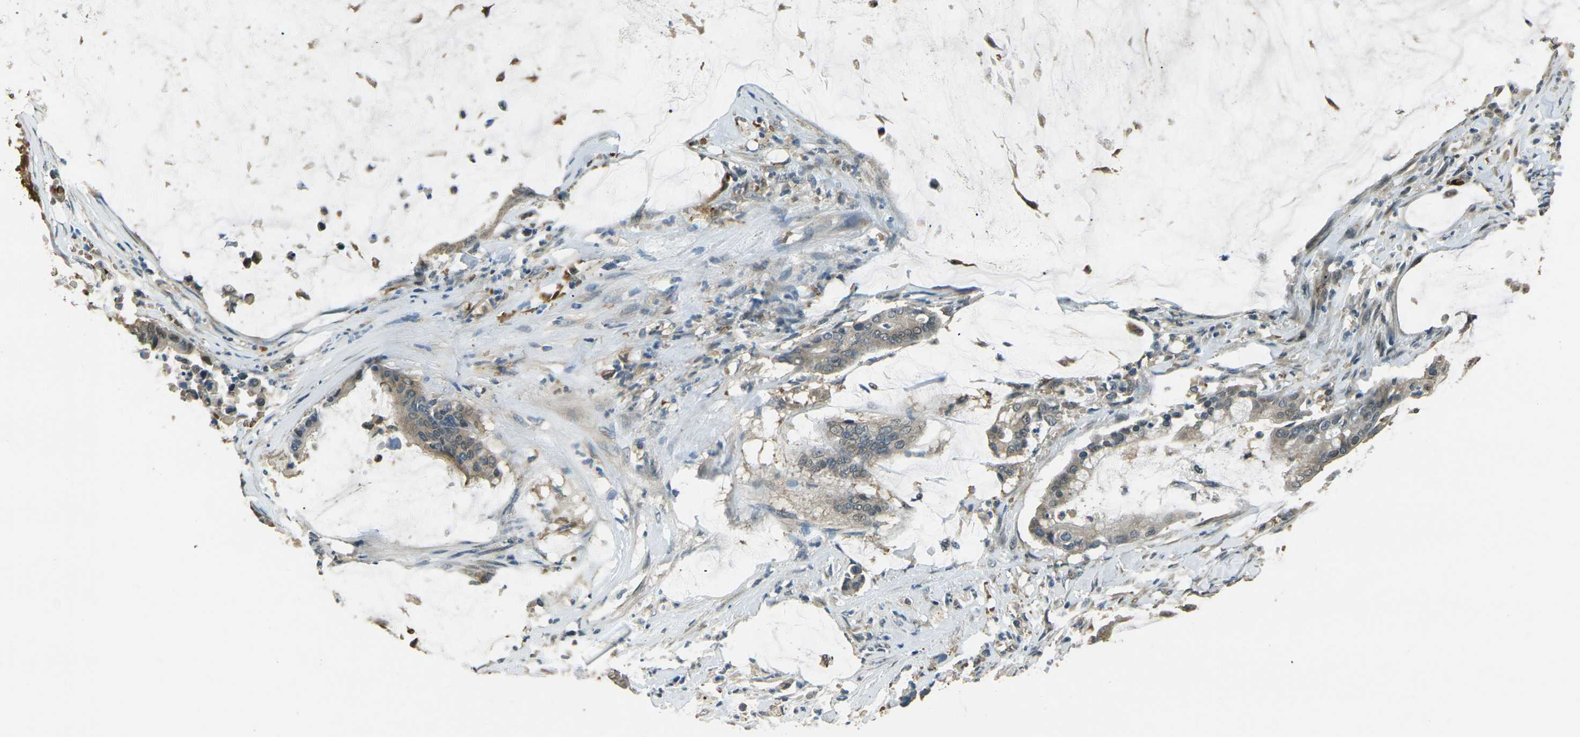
{"staining": {"intensity": "weak", "quantity": ">75%", "location": "cytoplasmic/membranous,nuclear"}, "tissue": "pancreatic cancer", "cell_type": "Tumor cells", "image_type": "cancer", "snomed": [{"axis": "morphology", "description": "Adenocarcinoma, NOS"}, {"axis": "topography", "description": "Pancreas"}], "caption": "Immunohistochemical staining of adenocarcinoma (pancreatic) shows low levels of weak cytoplasmic/membranous and nuclear expression in about >75% of tumor cells. (IHC, brightfield microscopy, high magnification).", "gene": "TOR1A", "patient": {"sex": "male", "age": 41}}